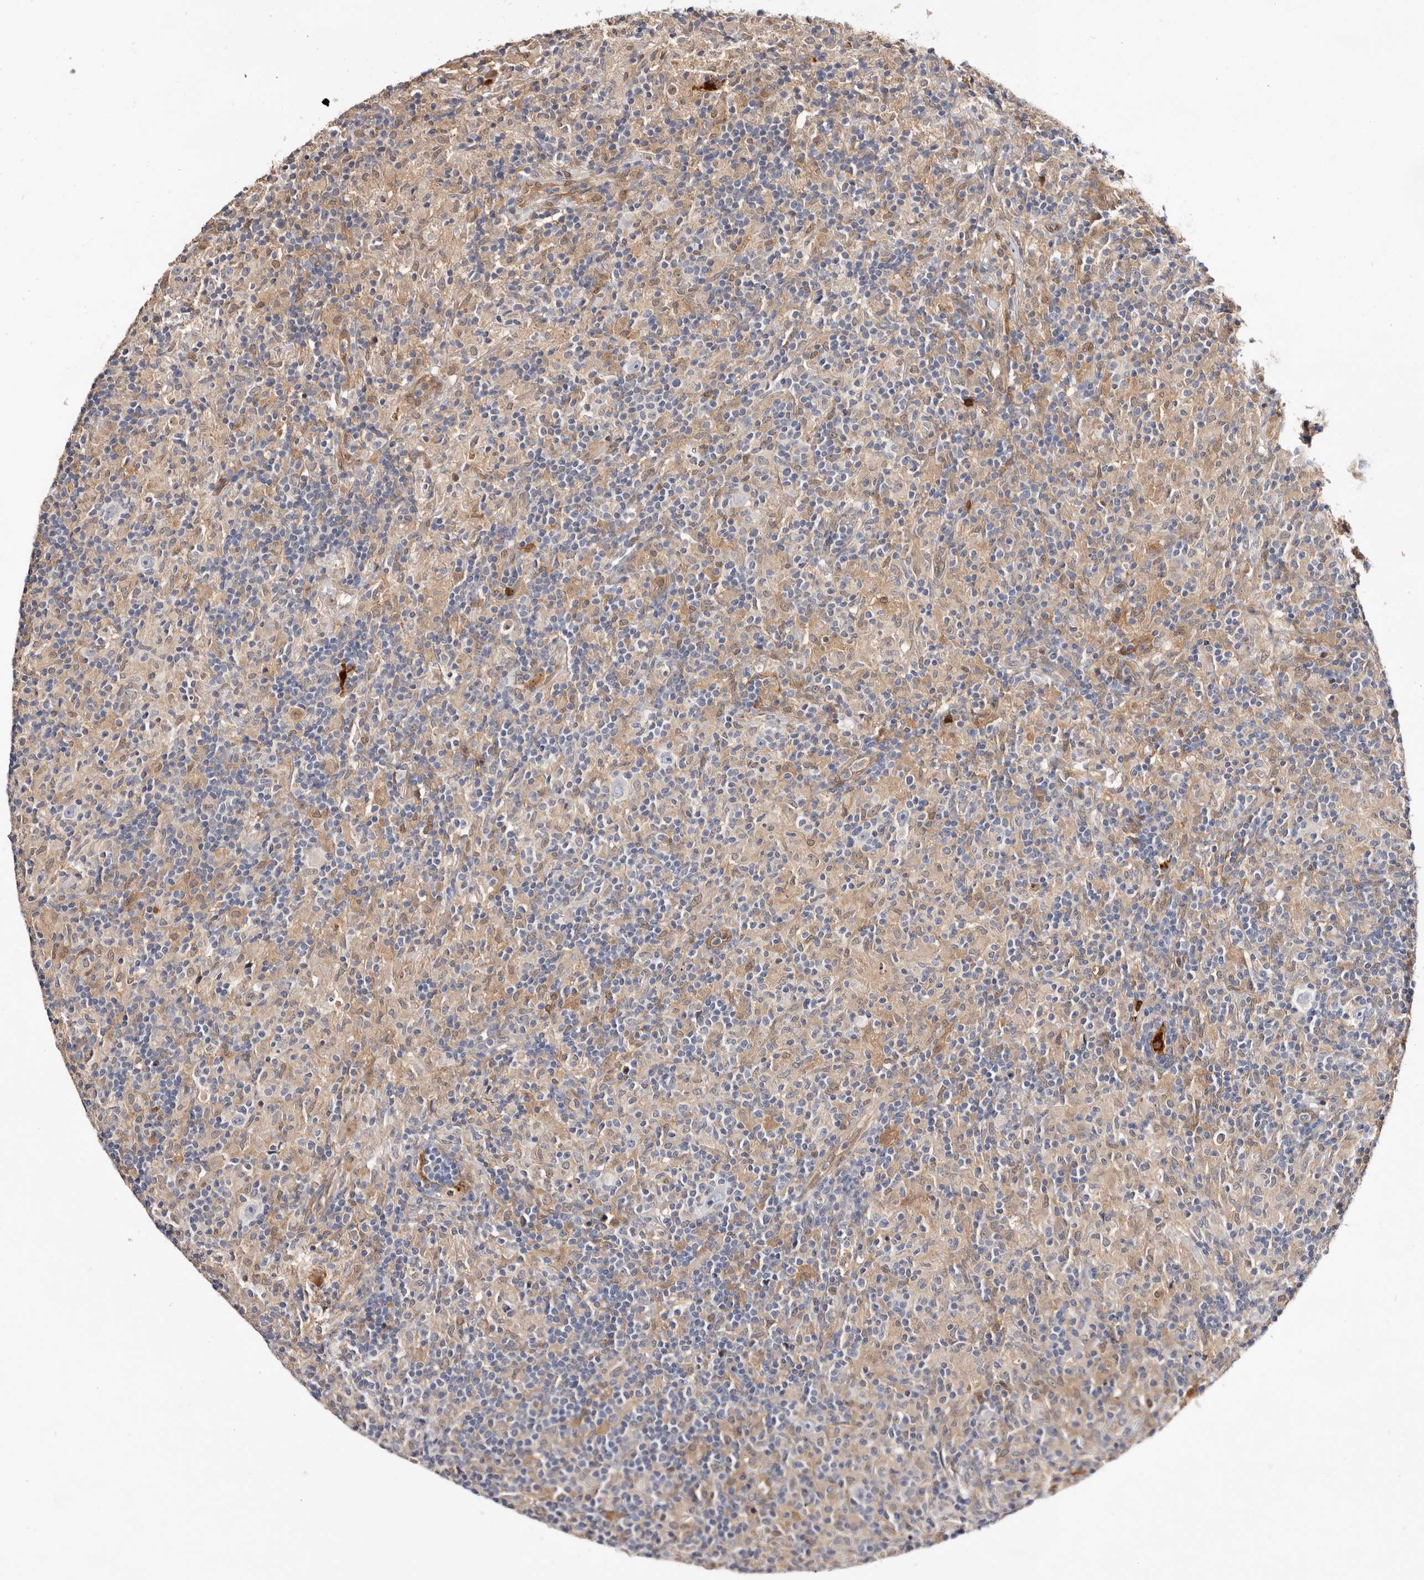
{"staining": {"intensity": "negative", "quantity": "none", "location": "none"}, "tissue": "lymphoma", "cell_type": "Tumor cells", "image_type": "cancer", "snomed": [{"axis": "morphology", "description": "Hodgkin's disease, NOS"}, {"axis": "topography", "description": "Lymph node"}], "caption": "This photomicrograph is of lymphoma stained with IHC to label a protein in brown with the nuclei are counter-stained blue. There is no staining in tumor cells.", "gene": "TP53I3", "patient": {"sex": "male", "age": 70}}